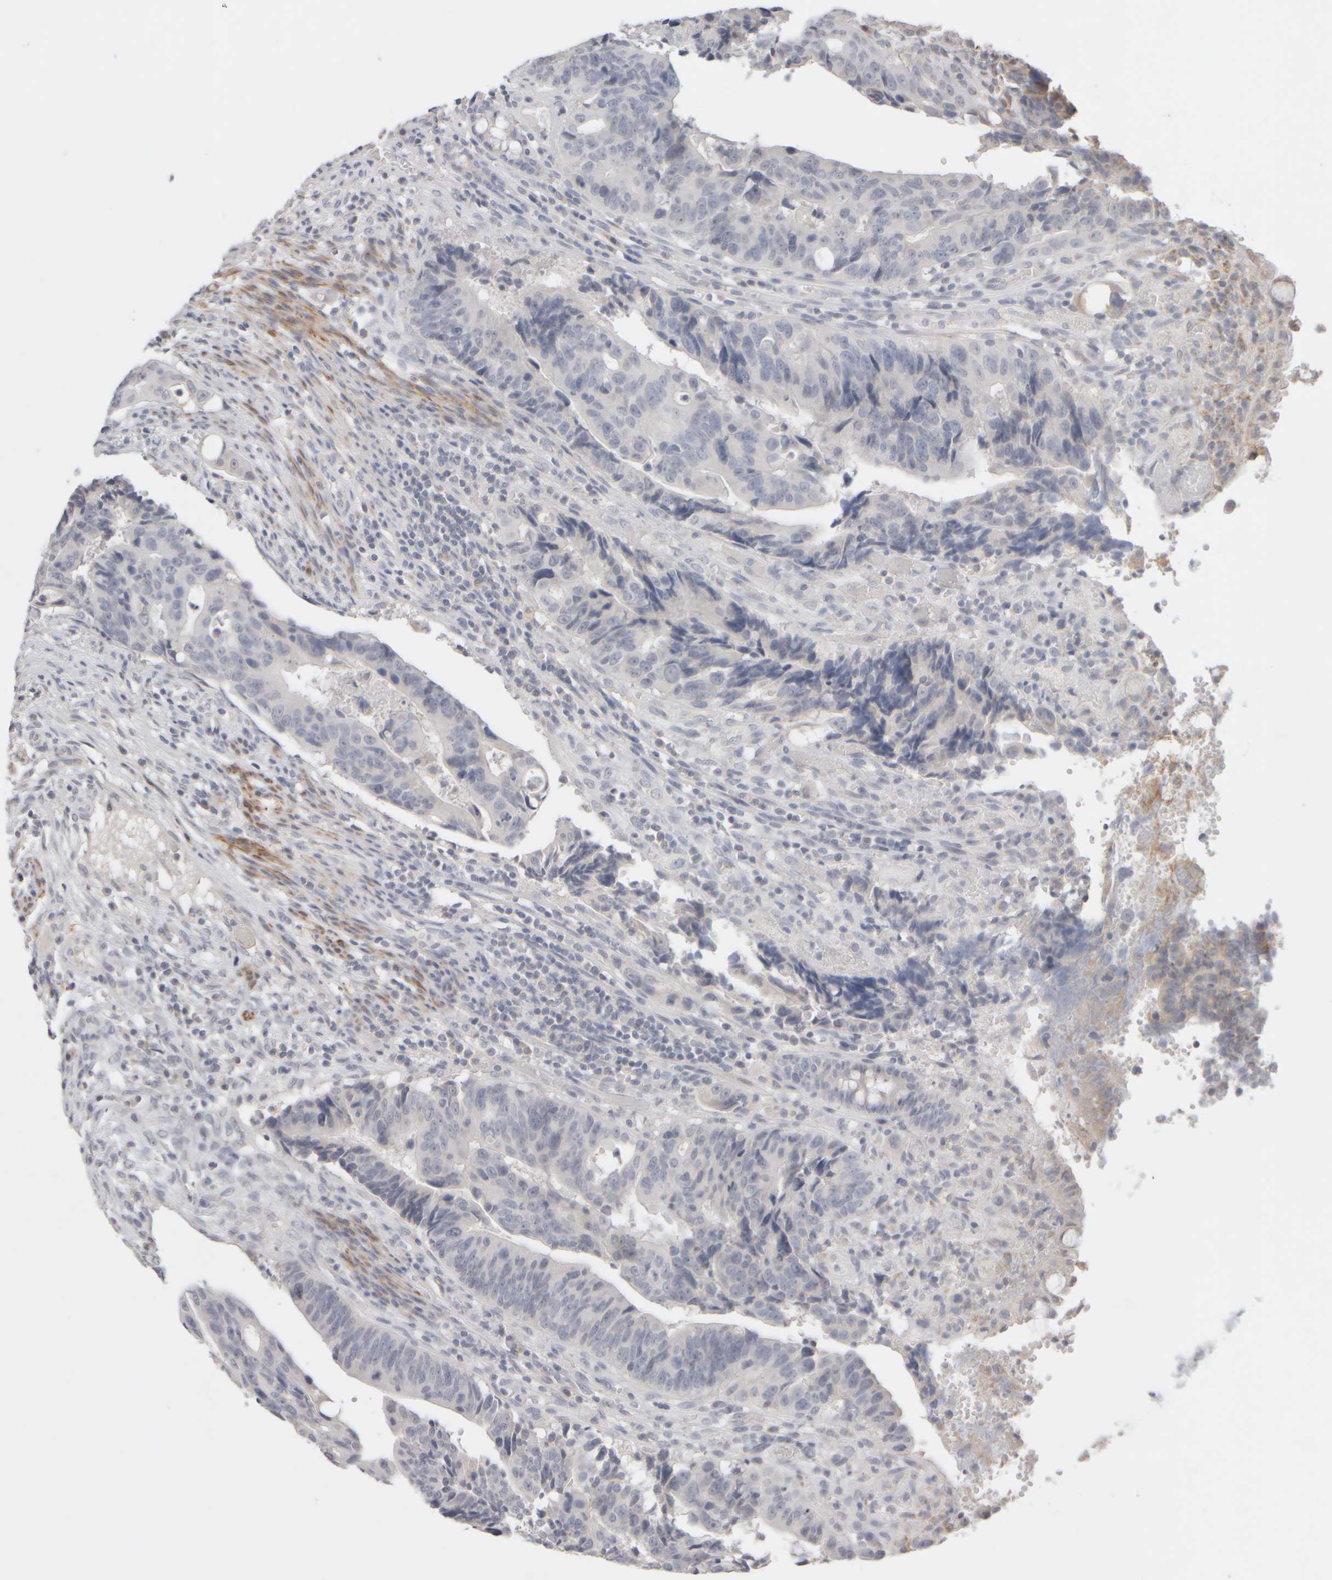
{"staining": {"intensity": "negative", "quantity": "none", "location": "none"}, "tissue": "colorectal cancer", "cell_type": "Tumor cells", "image_type": "cancer", "snomed": [{"axis": "morphology", "description": "Adenocarcinoma, NOS"}, {"axis": "topography", "description": "Colon"}], "caption": "Tumor cells are negative for brown protein staining in colorectal cancer (adenocarcinoma). The staining was performed using DAB (3,3'-diaminobenzidine) to visualize the protein expression in brown, while the nuclei were stained in blue with hematoxylin (Magnification: 20x).", "gene": "ZNF112", "patient": {"sex": "female", "age": 57}}